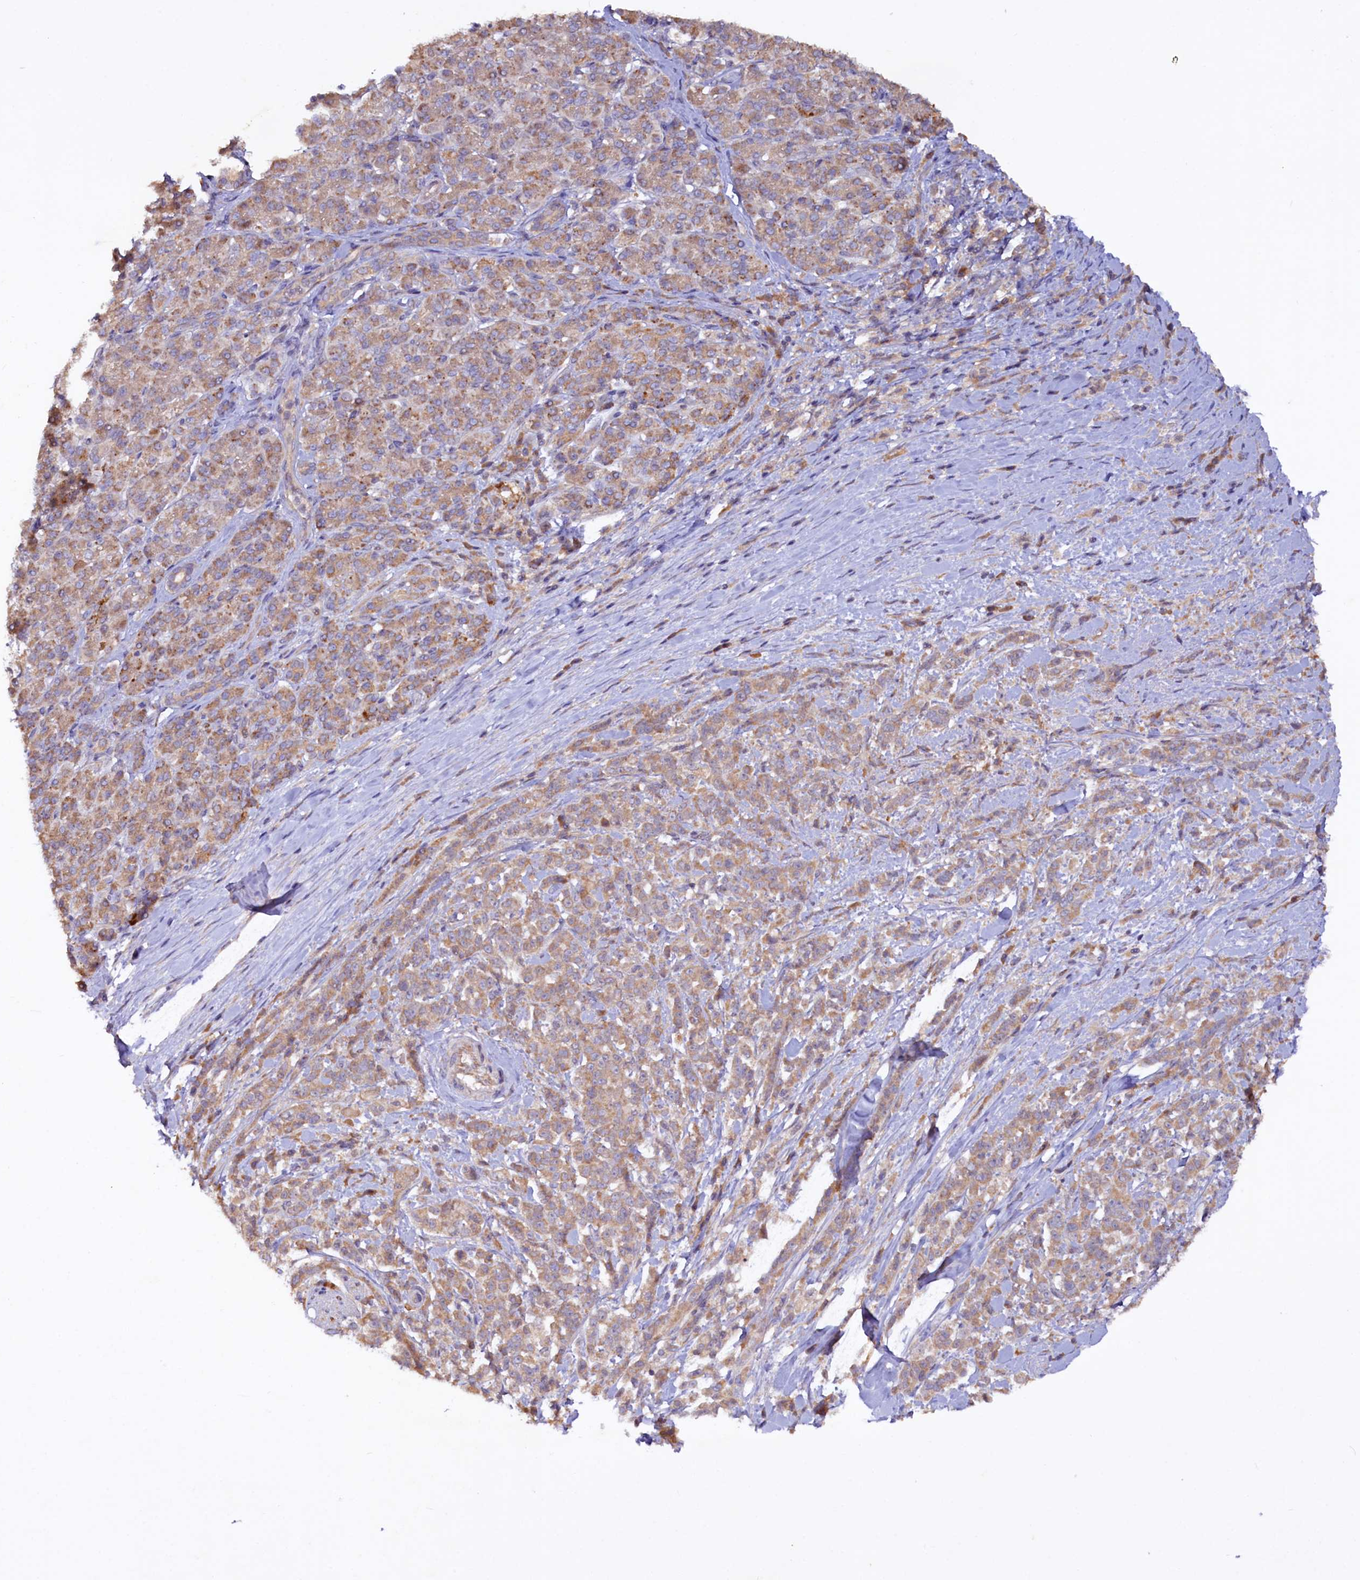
{"staining": {"intensity": "weak", "quantity": ">75%", "location": "cytoplasmic/membranous"}, "tissue": "pancreatic cancer", "cell_type": "Tumor cells", "image_type": "cancer", "snomed": [{"axis": "morphology", "description": "Normal tissue, NOS"}, {"axis": "morphology", "description": "Adenocarcinoma, NOS"}, {"axis": "topography", "description": "Pancreas"}], "caption": "Pancreatic adenocarcinoma stained for a protein (brown) displays weak cytoplasmic/membranous positive positivity in about >75% of tumor cells.", "gene": "ETFBKMT", "patient": {"sex": "female", "age": 64}}